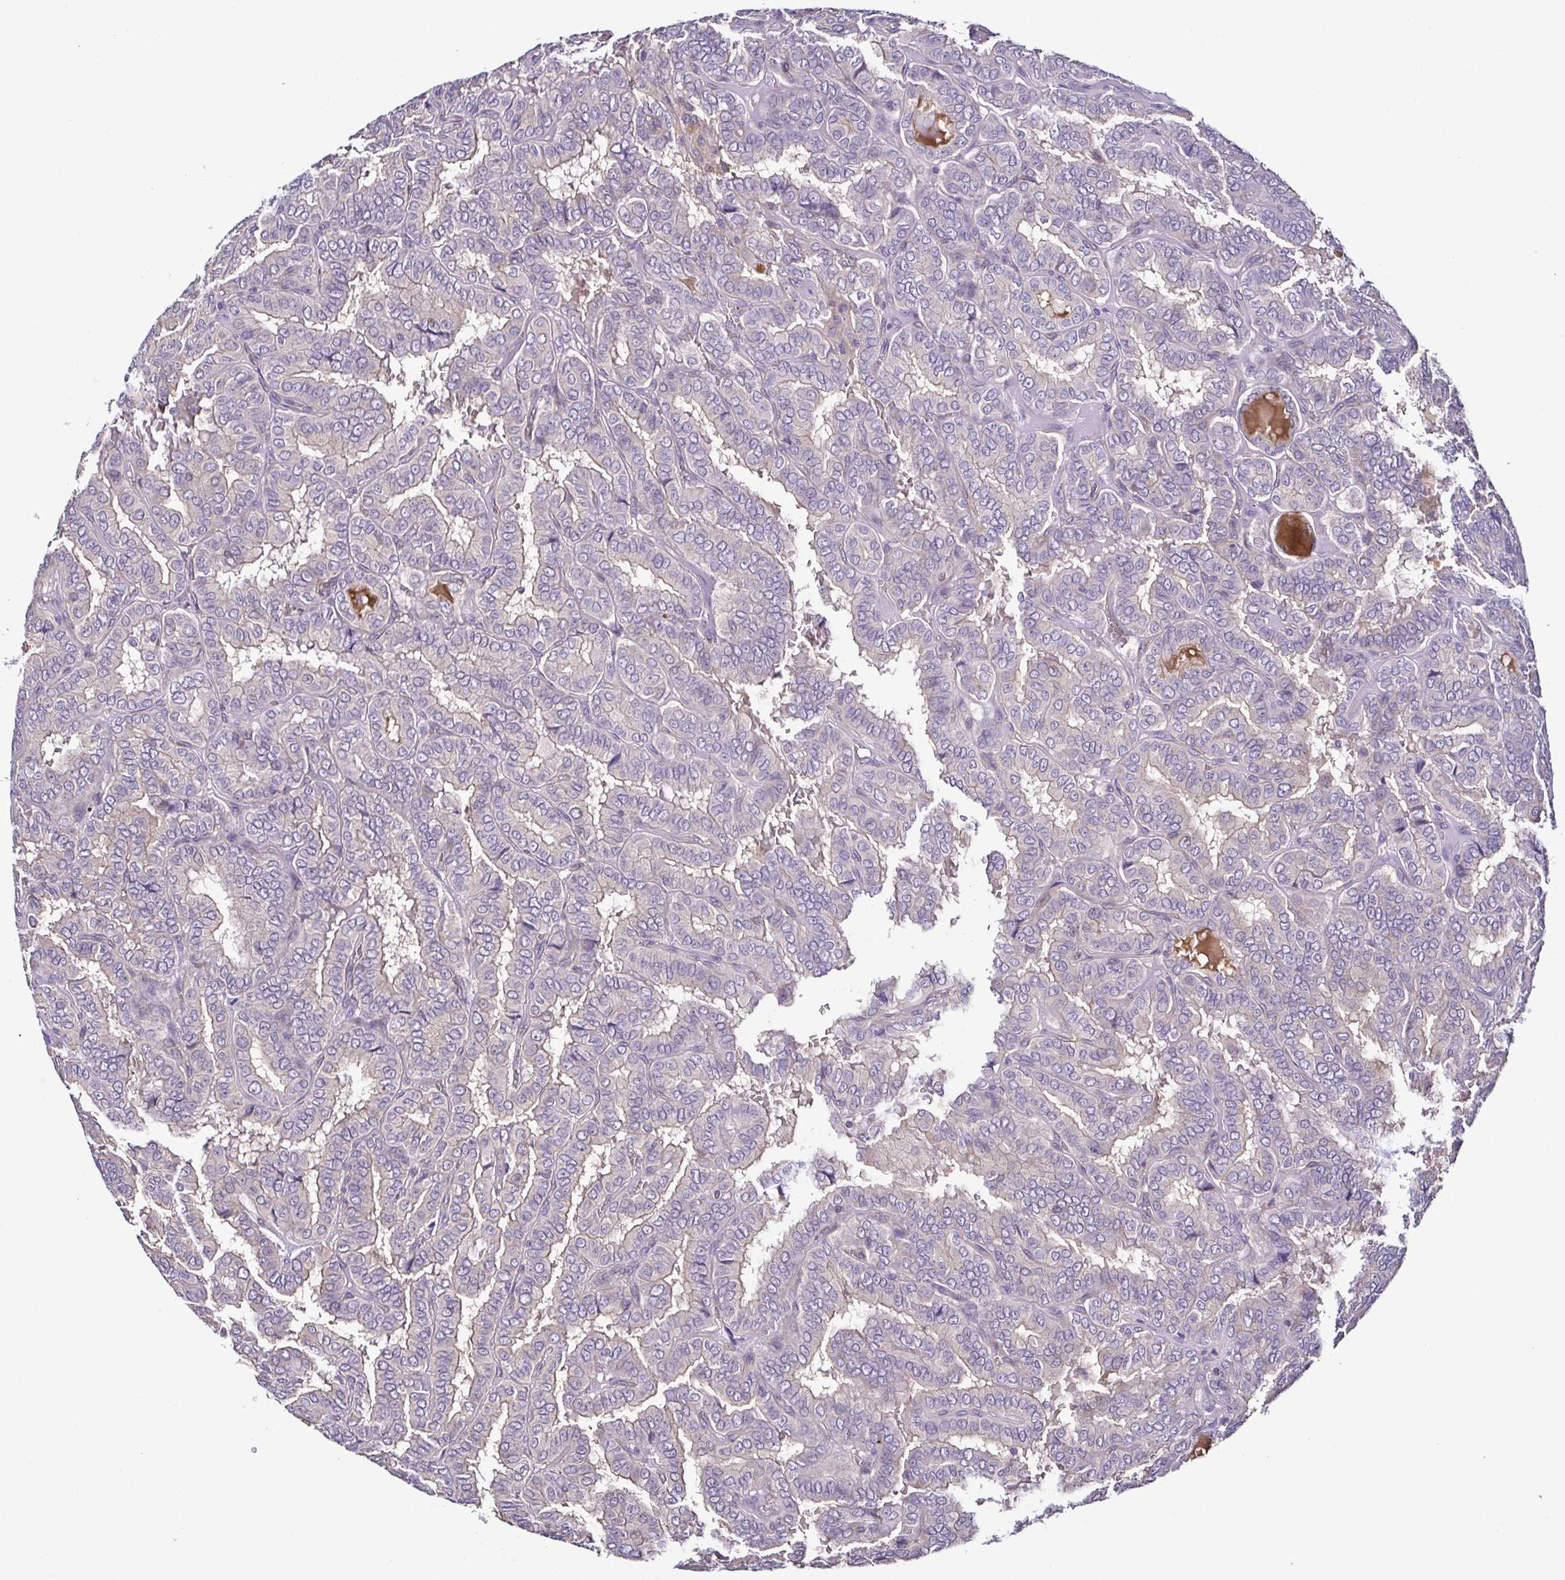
{"staining": {"intensity": "negative", "quantity": "none", "location": "none"}, "tissue": "thyroid cancer", "cell_type": "Tumor cells", "image_type": "cancer", "snomed": [{"axis": "morphology", "description": "Papillary adenocarcinoma, NOS"}, {"axis": "topography", "description": "Thyroid gland"}], "caption": "Thyroid cancer stained for a protein using immunohistochemistry (IHC) exhibits no positivity tumor cells.", "gene": "LMOD2", "patient": {"sex": "female", "age": 46}}